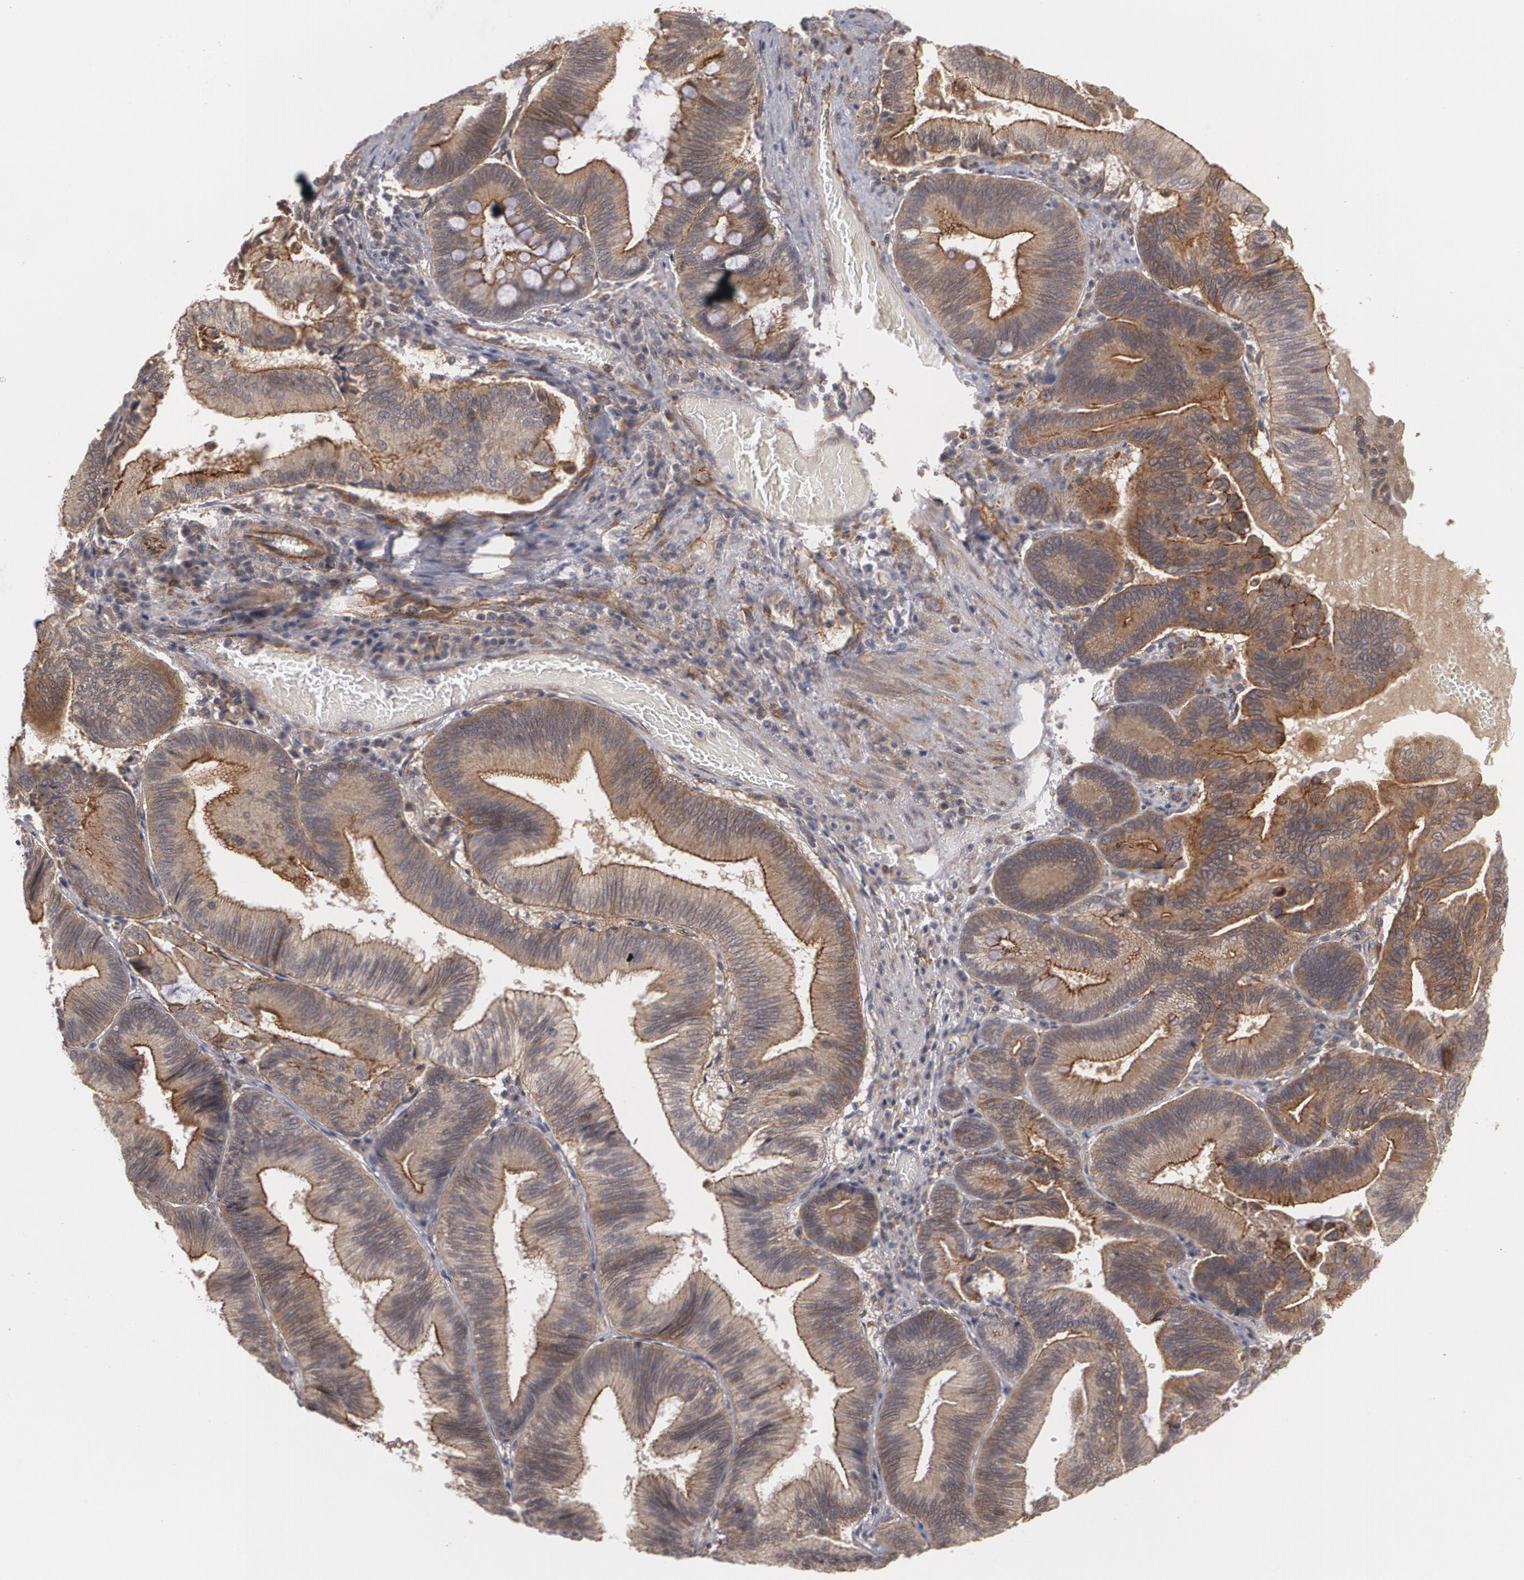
{"staining": {"intensity": "moderate", "quantity": ">75%", "location": "cytoplasmic/membranous"}, "tissue": "pancreatic cancer", "cell_type": "Tumor cells", "image_type": "cancer", "snomed": [{"axis": "morphology", "description": "Adenocarcinoma, NOS"}, {"axis": "topography", "description": "Pancreas"}], "caption": "High-magnification brightfield microscopy of adenocarcinoma (pancreatic) stained with DAB (brown) and counterstained with hematoxylin (blue). tumor cells exhibit moderate cytoplasmic/membranous positivity is appreciated in about>75% of cells.", "gene": "TJP1", "patient": {"sex": "male", "age": 82}}